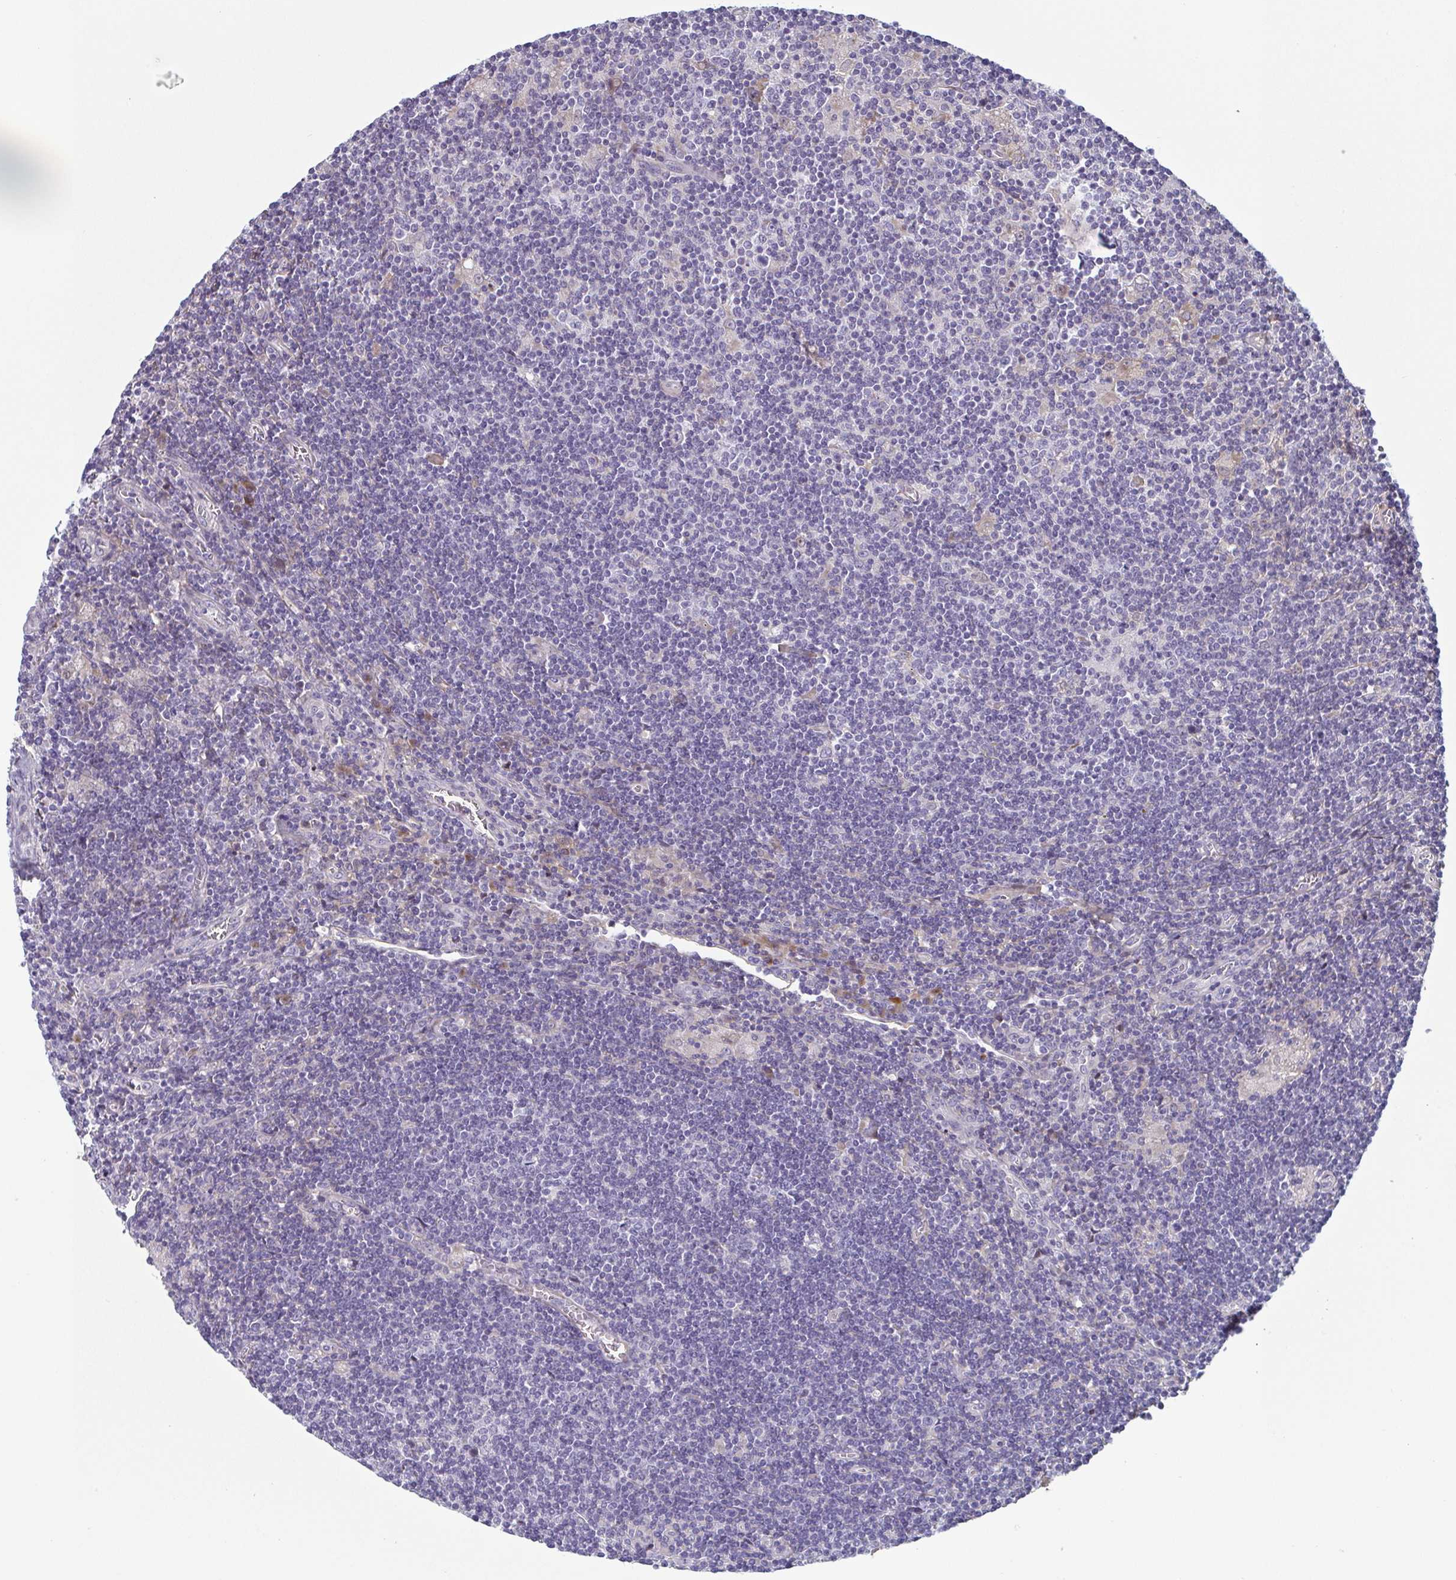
{"staining": {"intensity": "negative", "quantity": "none", "location": "none"}, "tissue": "lymphoma", "cell_type": "Tumor cells", "image_type": "cancer", "snomed": [{"axis": "morphology", "description": "Hodgkin's disease, NOS"}, {"axis": "topography", "description": "Lymph node"}], "caption": "An immunohistochemistry (IHC) image of Hodgkin's disease is shown. There is no staining in tumor cells of Hodgkin's disease. Nuclei are stained in blue.", "gene": "ECM1", "patient": {"sex": "male", "age": 40}}